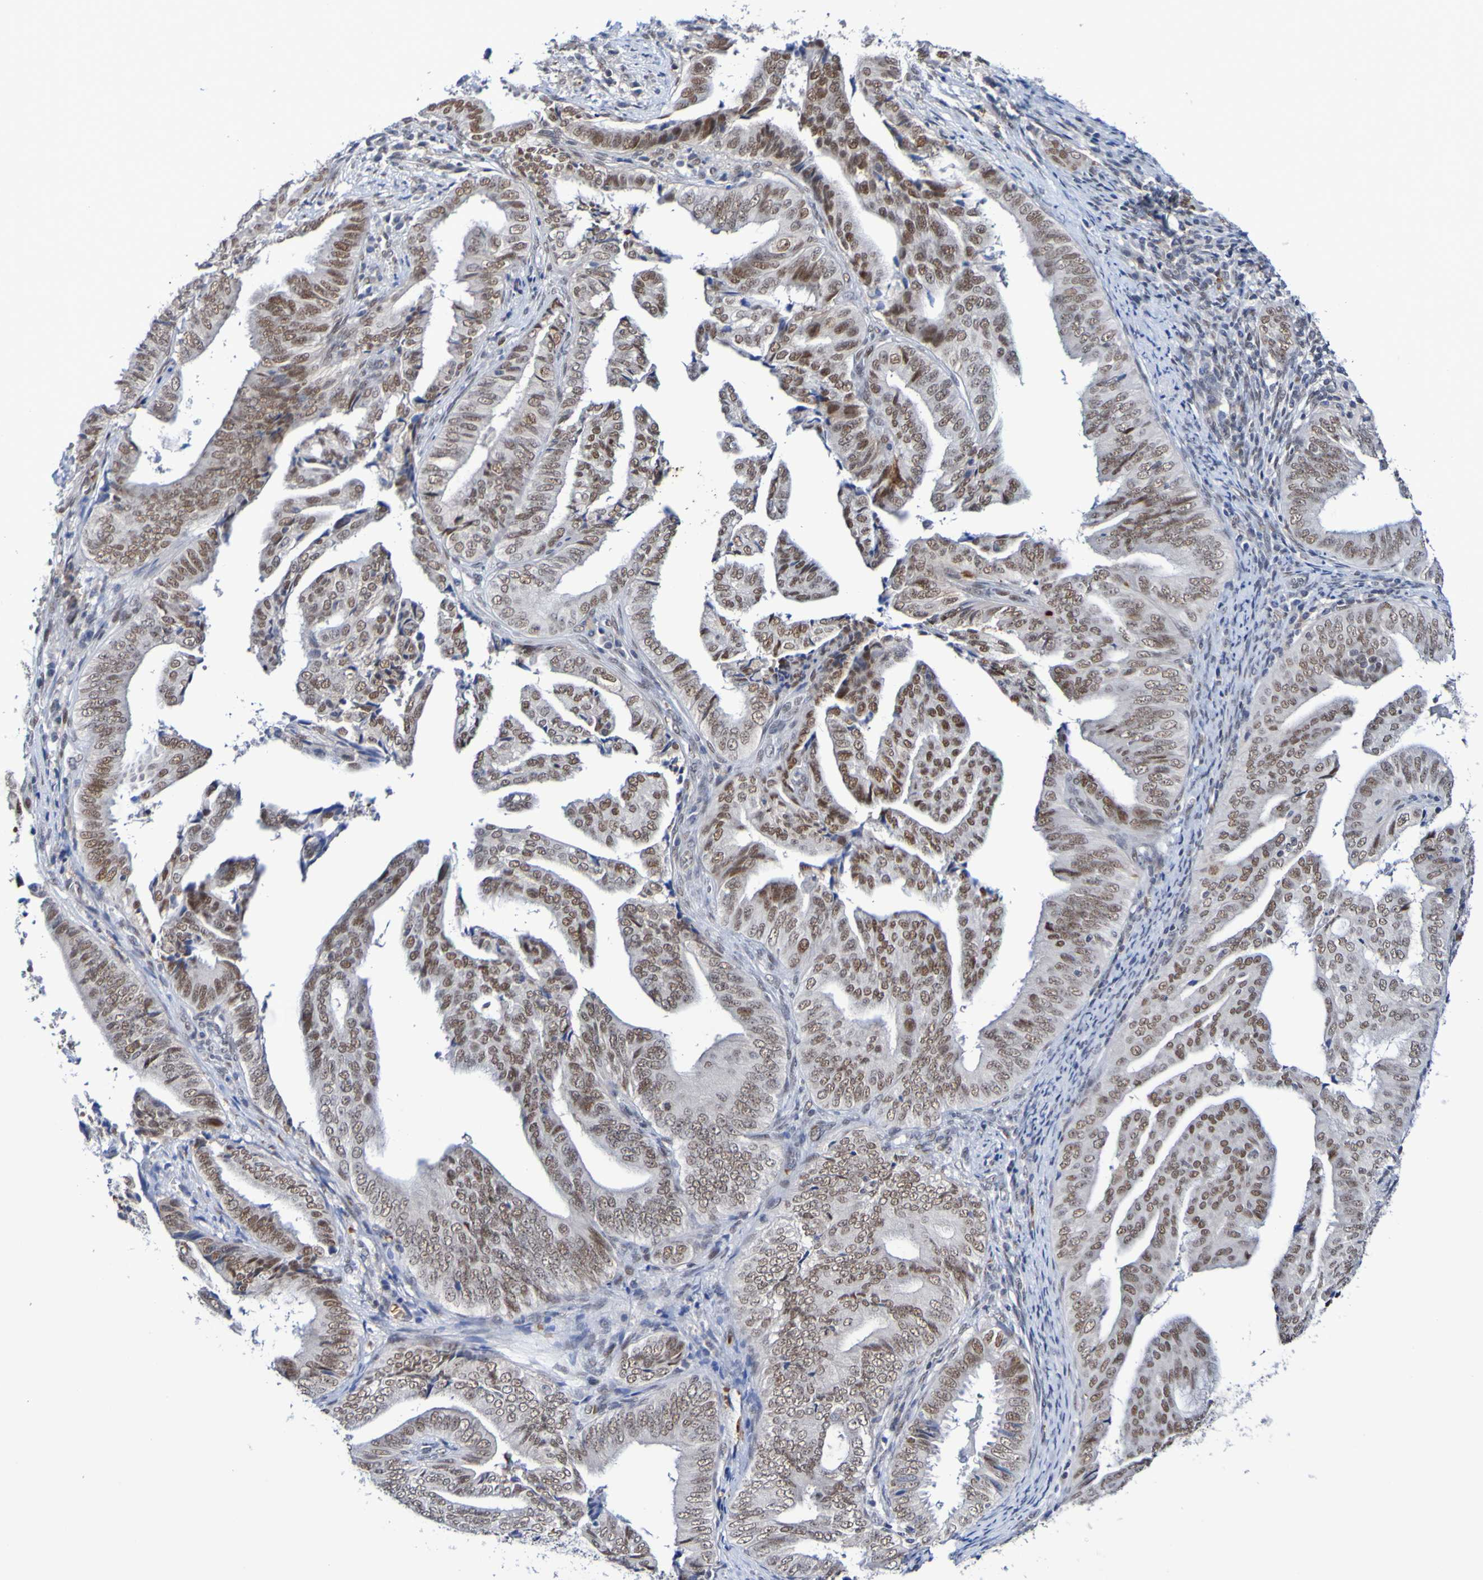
{"staining": {"intensity": "weak", "quantity": ">75%", "location": "nuclear"}, "tissue": "endometrial cancer", "cell_type": "Tumor cells", "image_type": "cancer", "snomed": [{"axis": "morphology", "description": "Adenocarcinoma, NOS"}, {"axis": "topography", "description": "Endometrium"}], "caption": "An image of adenocarcinoma (endometrial) stained for a protein demonstrates weak nuclear brown staining in tumor cells.", "gene": "PCGF1", "patient": {"sex": "female", "age": 58}}